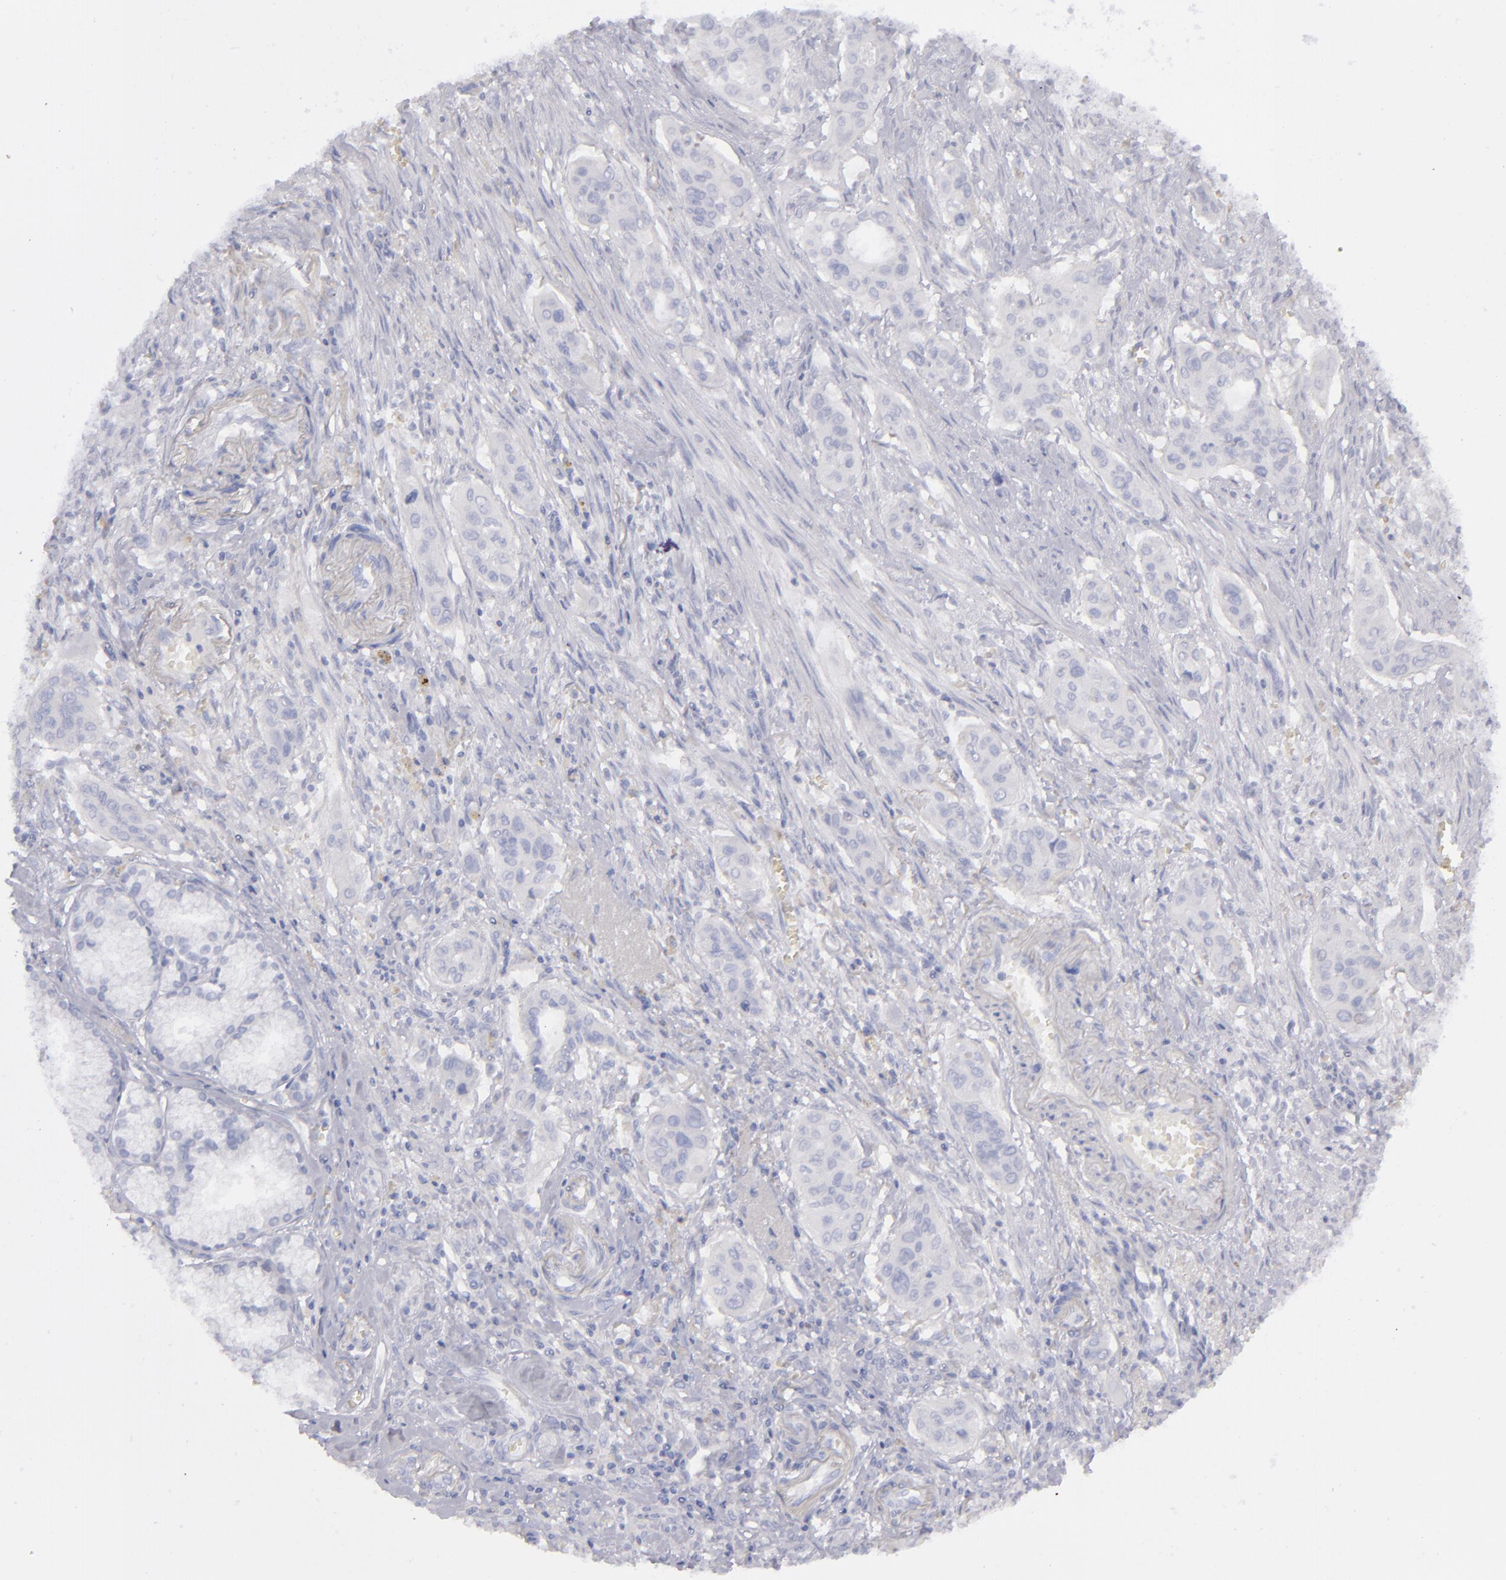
{"staining": {"intensity": "negative", "quantity": "none", "location": "none"}, "tissue": "pancreatic cancer", "cell_type": "Tumor cells", "image_type": "cancer", "snomed": [{"axis": "morphology", "description": "Adenocarcinoma, NOS"}, {"axis": "topography", "description": "Pancreas"}], "caption": "Immunohistochemistry (IHC) photomicrograph of pancreatic cancer (adenocarcinoma) stained for a protein (brown), which displays no positivity in tumor cells.", "gene": "CD22", "patient": {"sex": "male", "age": 77}}